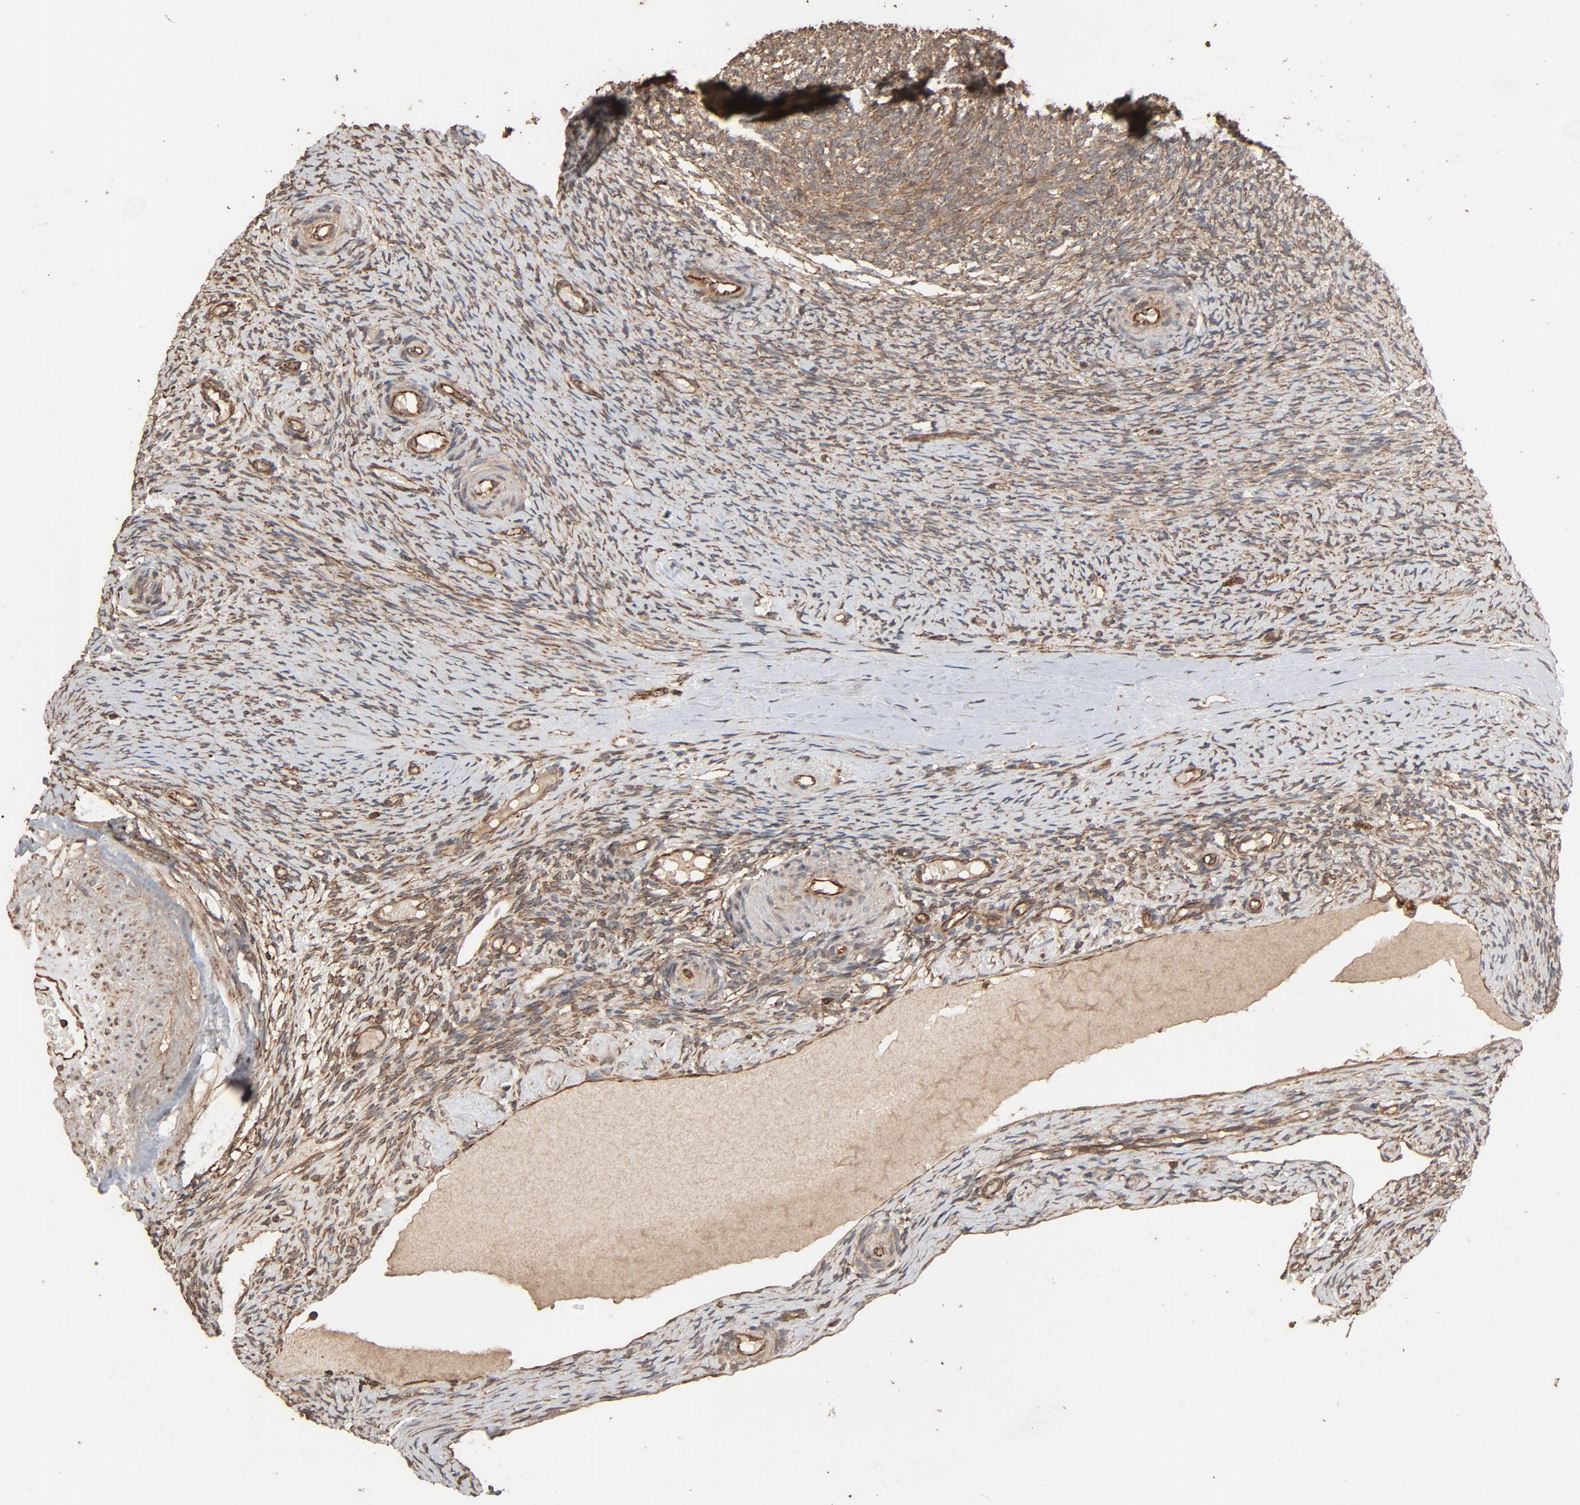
{"staining": {"intensity": "moderate", "quantity": "25%-75%", "location": "cytoplasmic/membranous"}, "tissue": "ovary", "cell_type": "Ovarian stroma cells", "image_type": "normal", "snomed": [{"axis": "morphology", "description": "Normal tissue, NOS"}, {"axis": "topography", "description": "Ovary"}], "caption": "Human ovary stained with a brown dye shows moderate cytoplasmic/membranous positive positivity in about 25%-75% of ovarian stroma cells.", "gene": "RPS6KA6", "patient": {"sex": "female", "age": 60}}